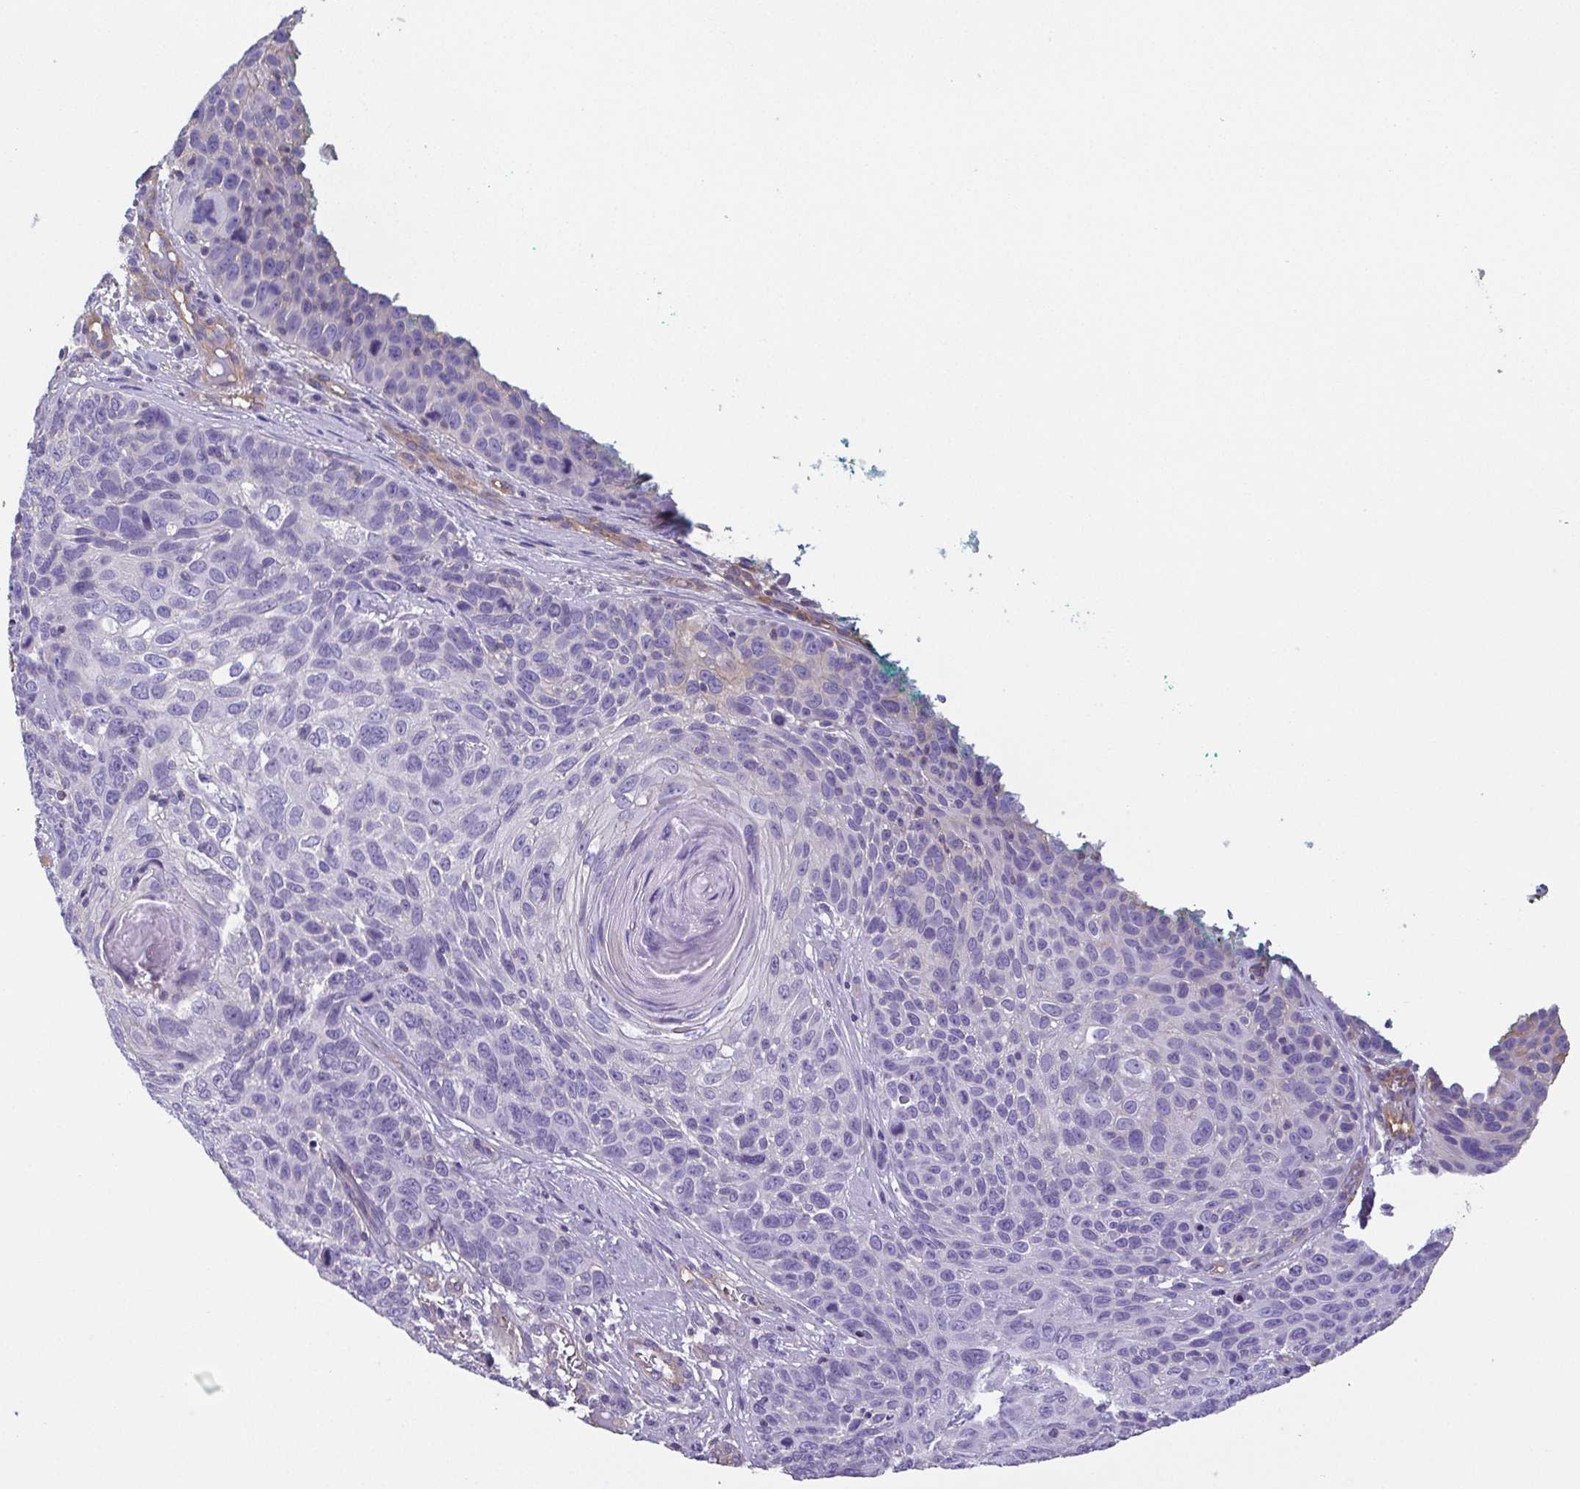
{"staining": {"intensity": "negative", "quantity": "none", "location": "none"}, "tissue": "skin cancer", "cell_type": "Tumor cells", "image_type": "cancer", "snomed": [{"axis": "morphology", "description": "Squamous cell carcinoma, NOS"}, {"axis": "topography", "description": "Skin"}], "caption": "The histopathology image reveals no significant staining in tumor cells of skin squamous cell carcinoma.", "gene": "MYL6", "patient": {"sex": "male", "age": 92}}